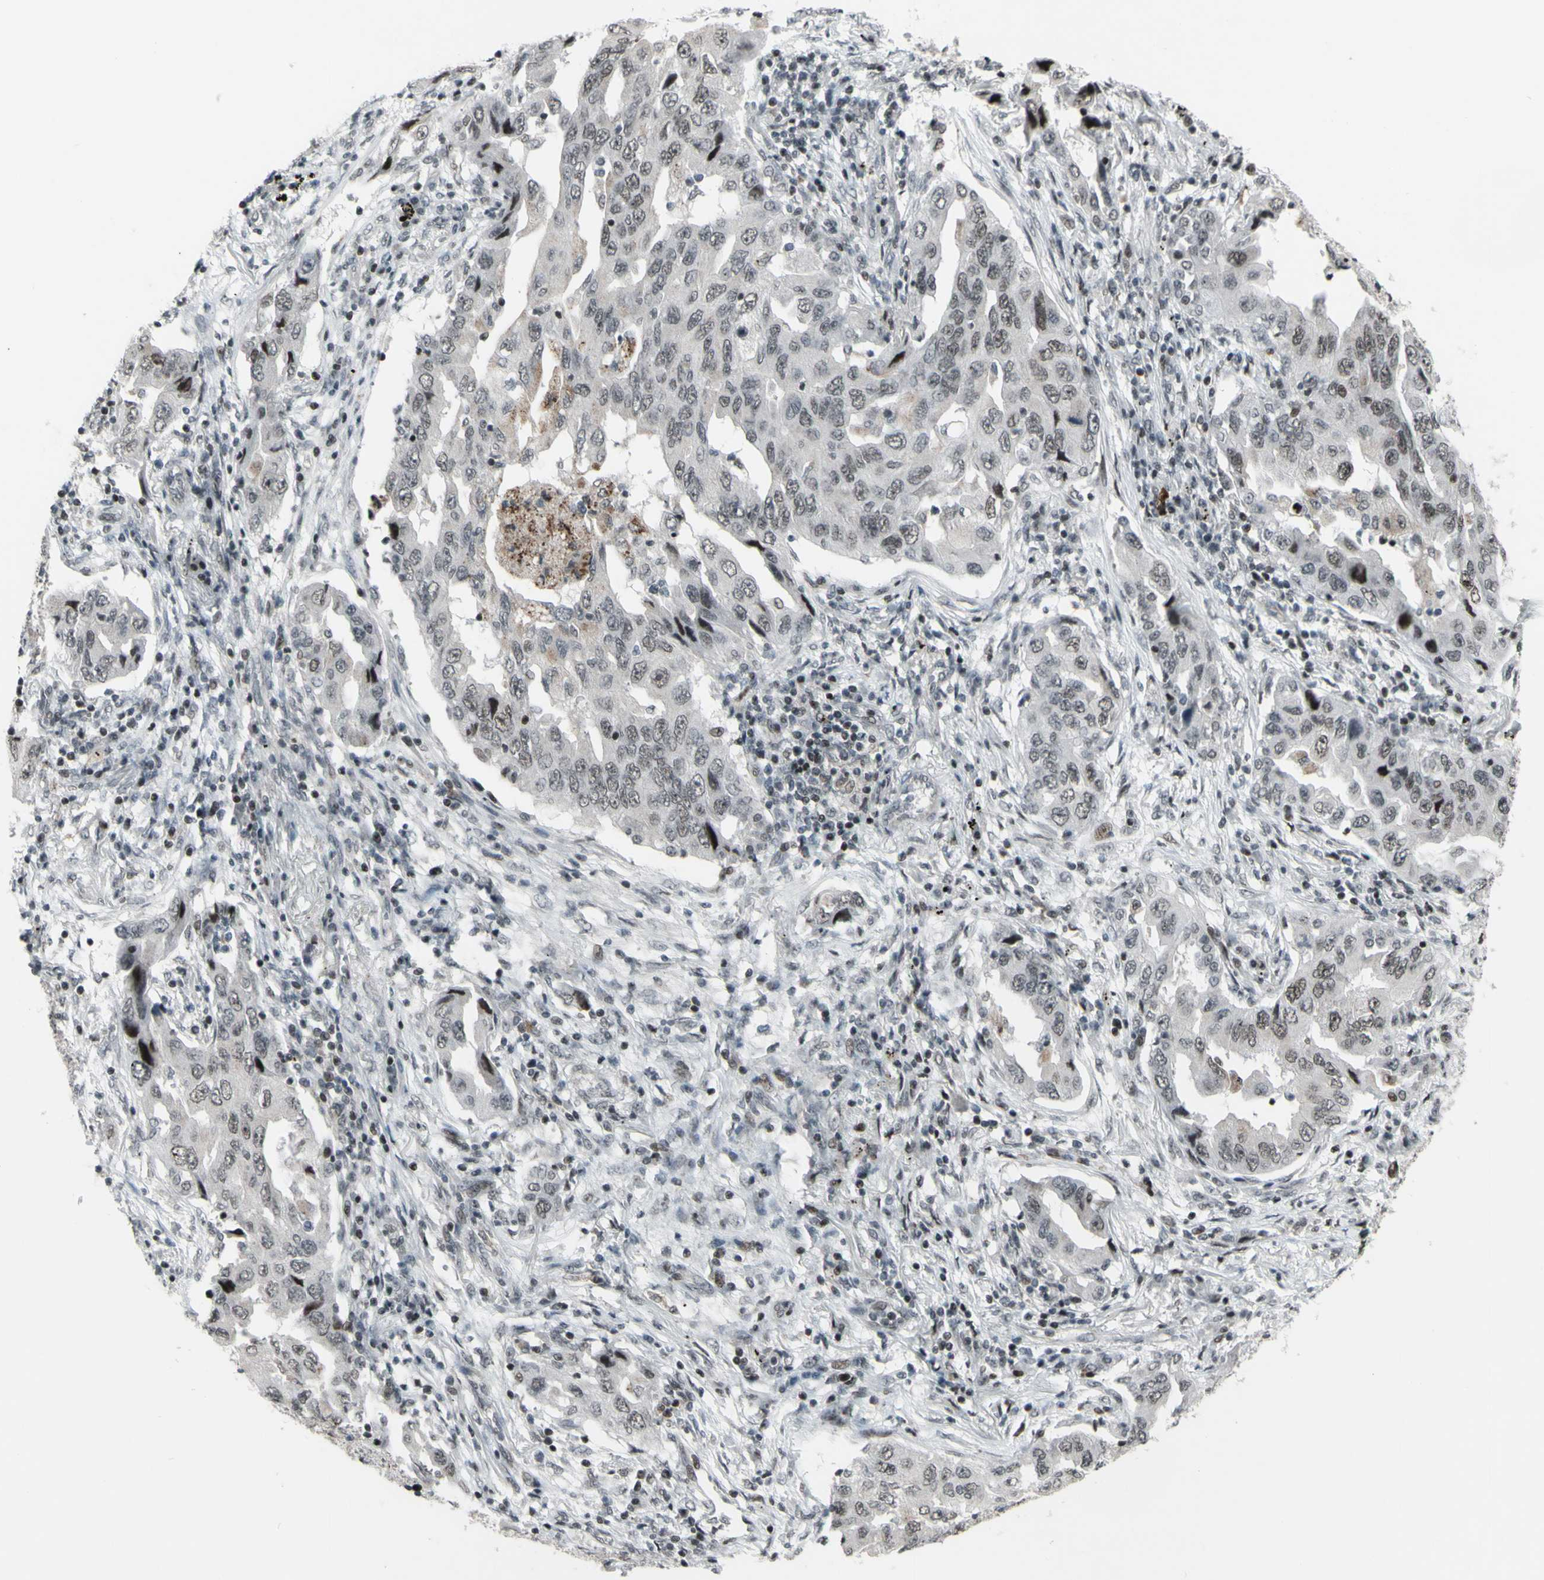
{"staining": {"intensity": "weak", "quantity": "<25%", "location": "nuclear"}, "tissue": "lung cancer", "cell_type": "Tumor cells", "image_type": "cancer", "snomed": [{"axis": "morphology", "description": "Adenocarcinoma, NOS"}, {"axis": "topography", "description": "Lung"}], "caption": "There is no significant expression in tumor cells of adenocarcinoma (lung).", "gene": "SUPT6H", "patient": {"sex": "female", "age": 65}}